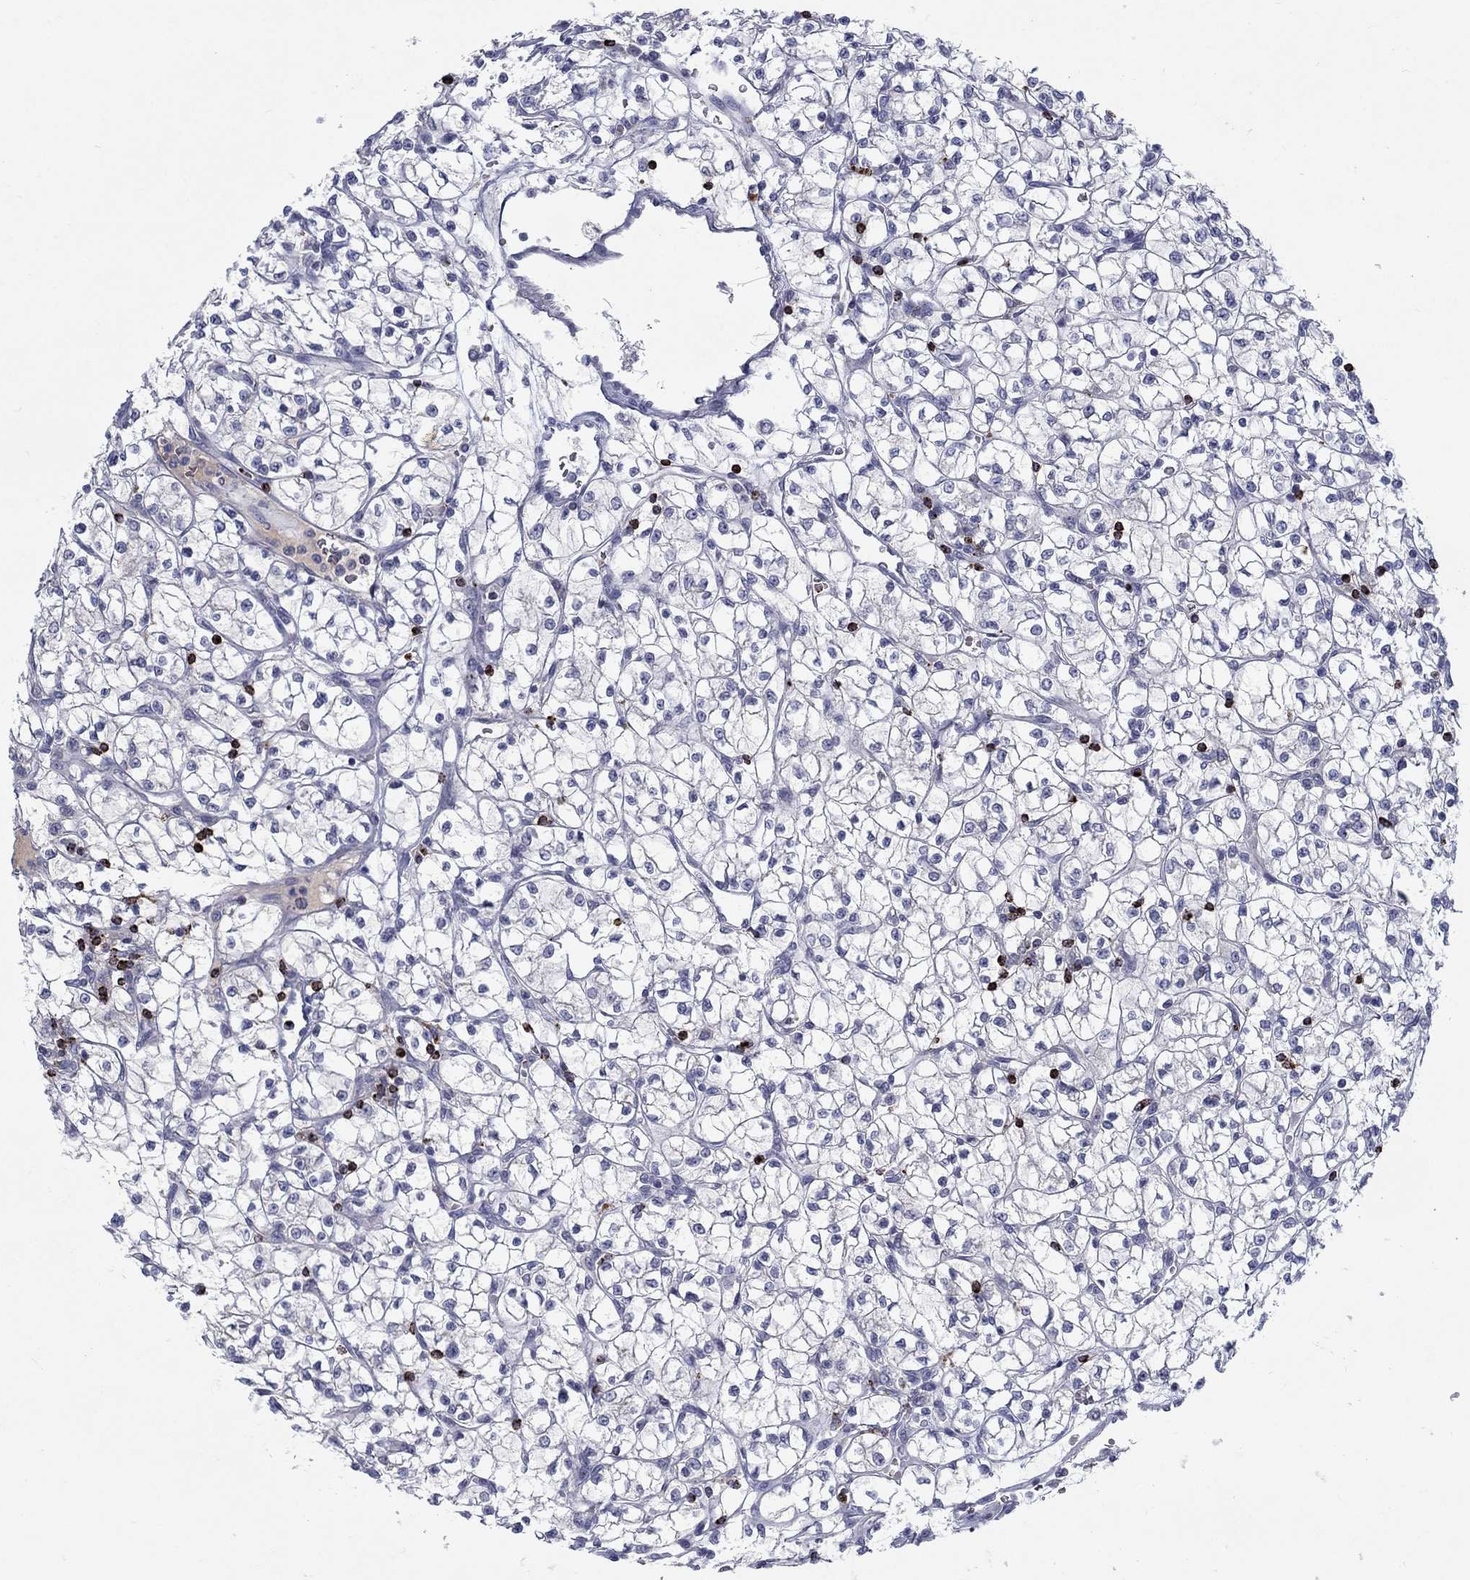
{"staining": {"intensity": "negative", "quantity": "none", "location": "none"}, "tissue": "renal cancer", "cell_type": "Tumor cells", "image_type": "cancer", "snomed": [{"axis": "morphology", "description": "Adenocarcinoma, NOS"}, {"axis": "topography", "description": "Kidney"}], "caption": "DAB (3,3'-diaminobenzidine) immunohistochemical staining of human renal cancer reveals no significant expression in tumor cells. (DAB (3,3'-diaminobenzidine) immunohistochemistry (IHC), high magnification).", "gene": "GZMA", "patient": {"sex": "female", "age": 64}}